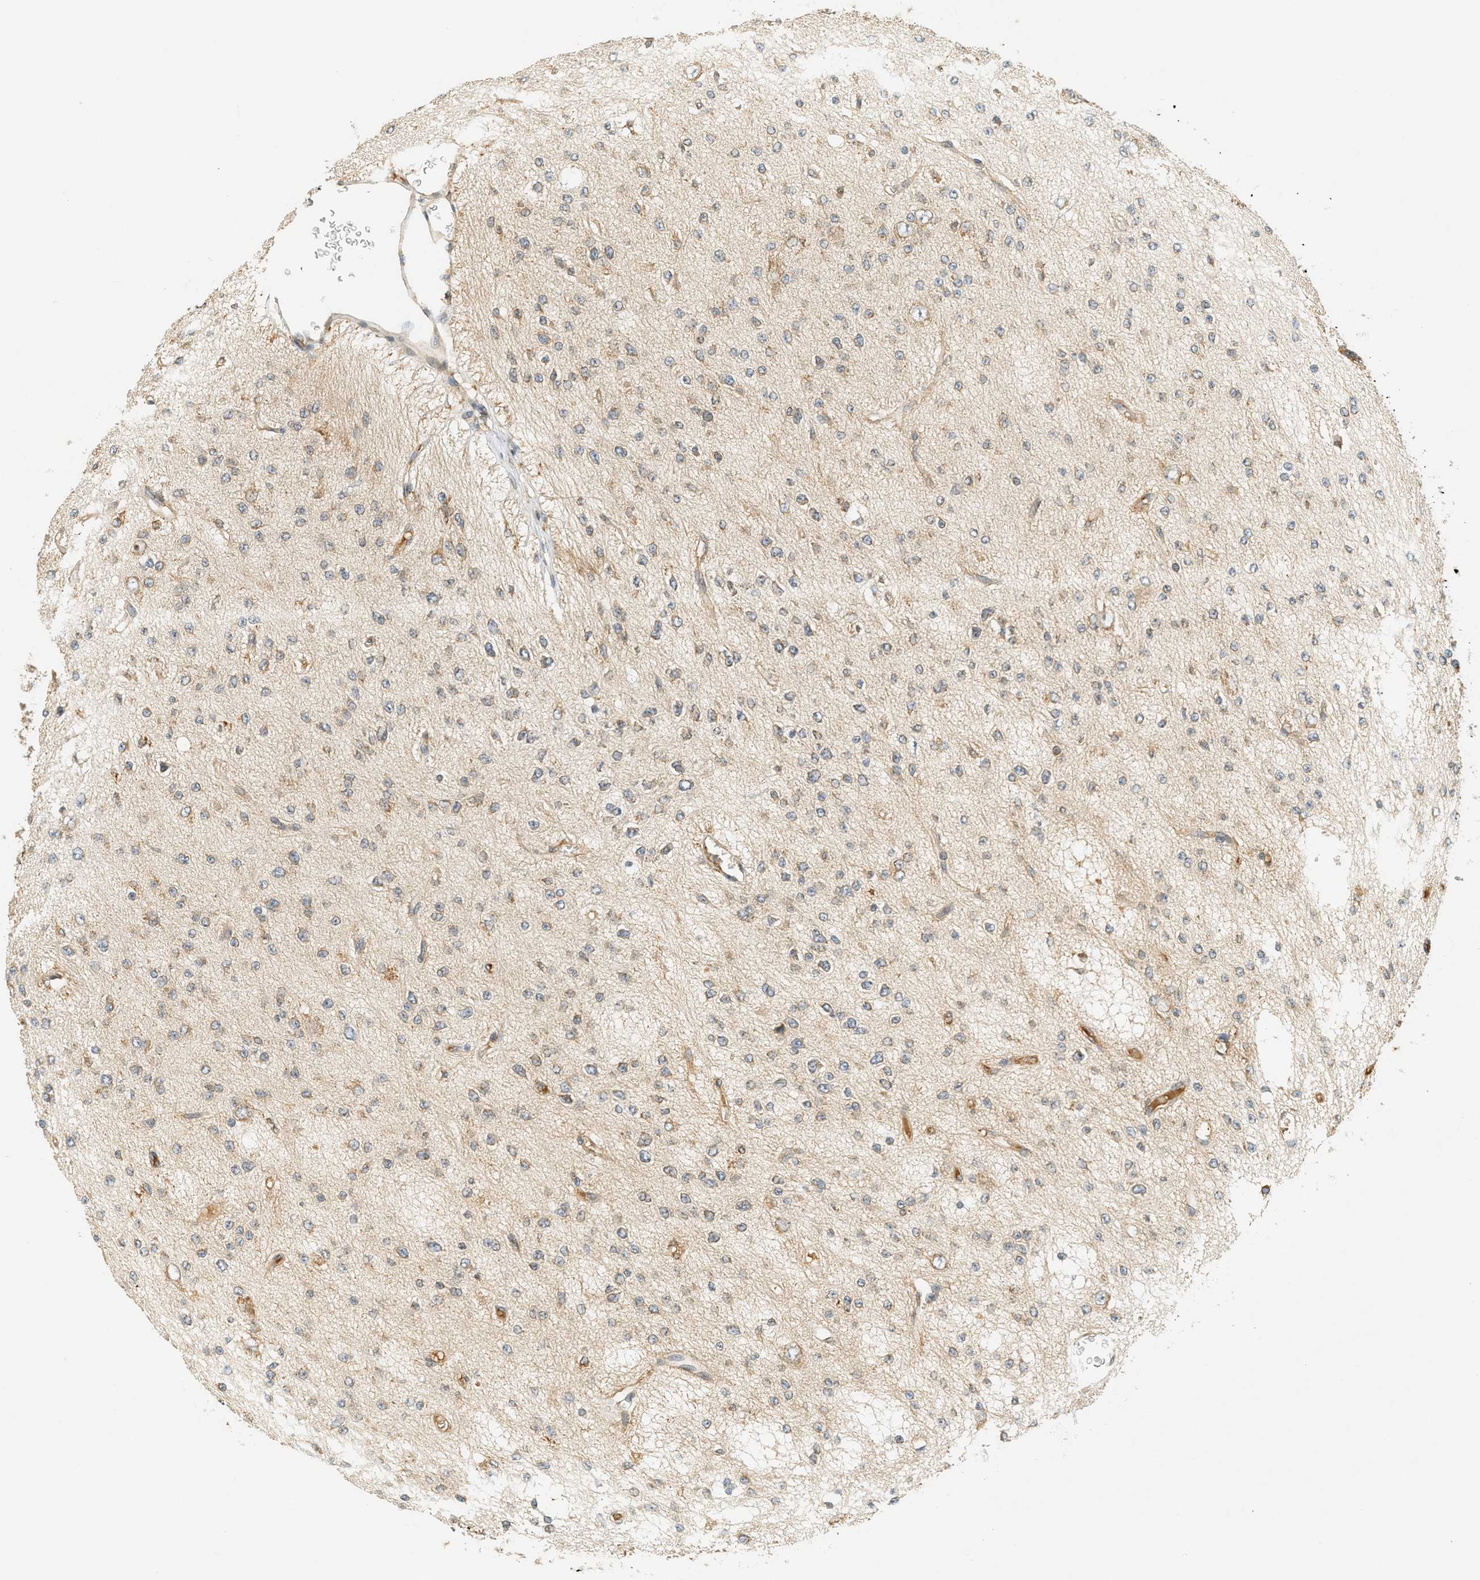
{"staining": {"intensity": "weak", "quantity": "25%-75%", "location": "cytoplasmic/membranous"}, "tissue": "glioma", "cell_type": "Tumor cells", "image_type": "cancer", "snomed": [{"axis": "morphology", "description": "Glioma, malignant, Low grade"}, {"axis": "topography", "description": "Brain"}], "caption": "Human low-grade glioma (malignant) stained with a brown dye demonstrates weak cytoplasmic/membranous positive staining in approximately 25%-75% of tumor cells.", "gene": "PDK1", "patient": {"sex": "male", "age": 38}}